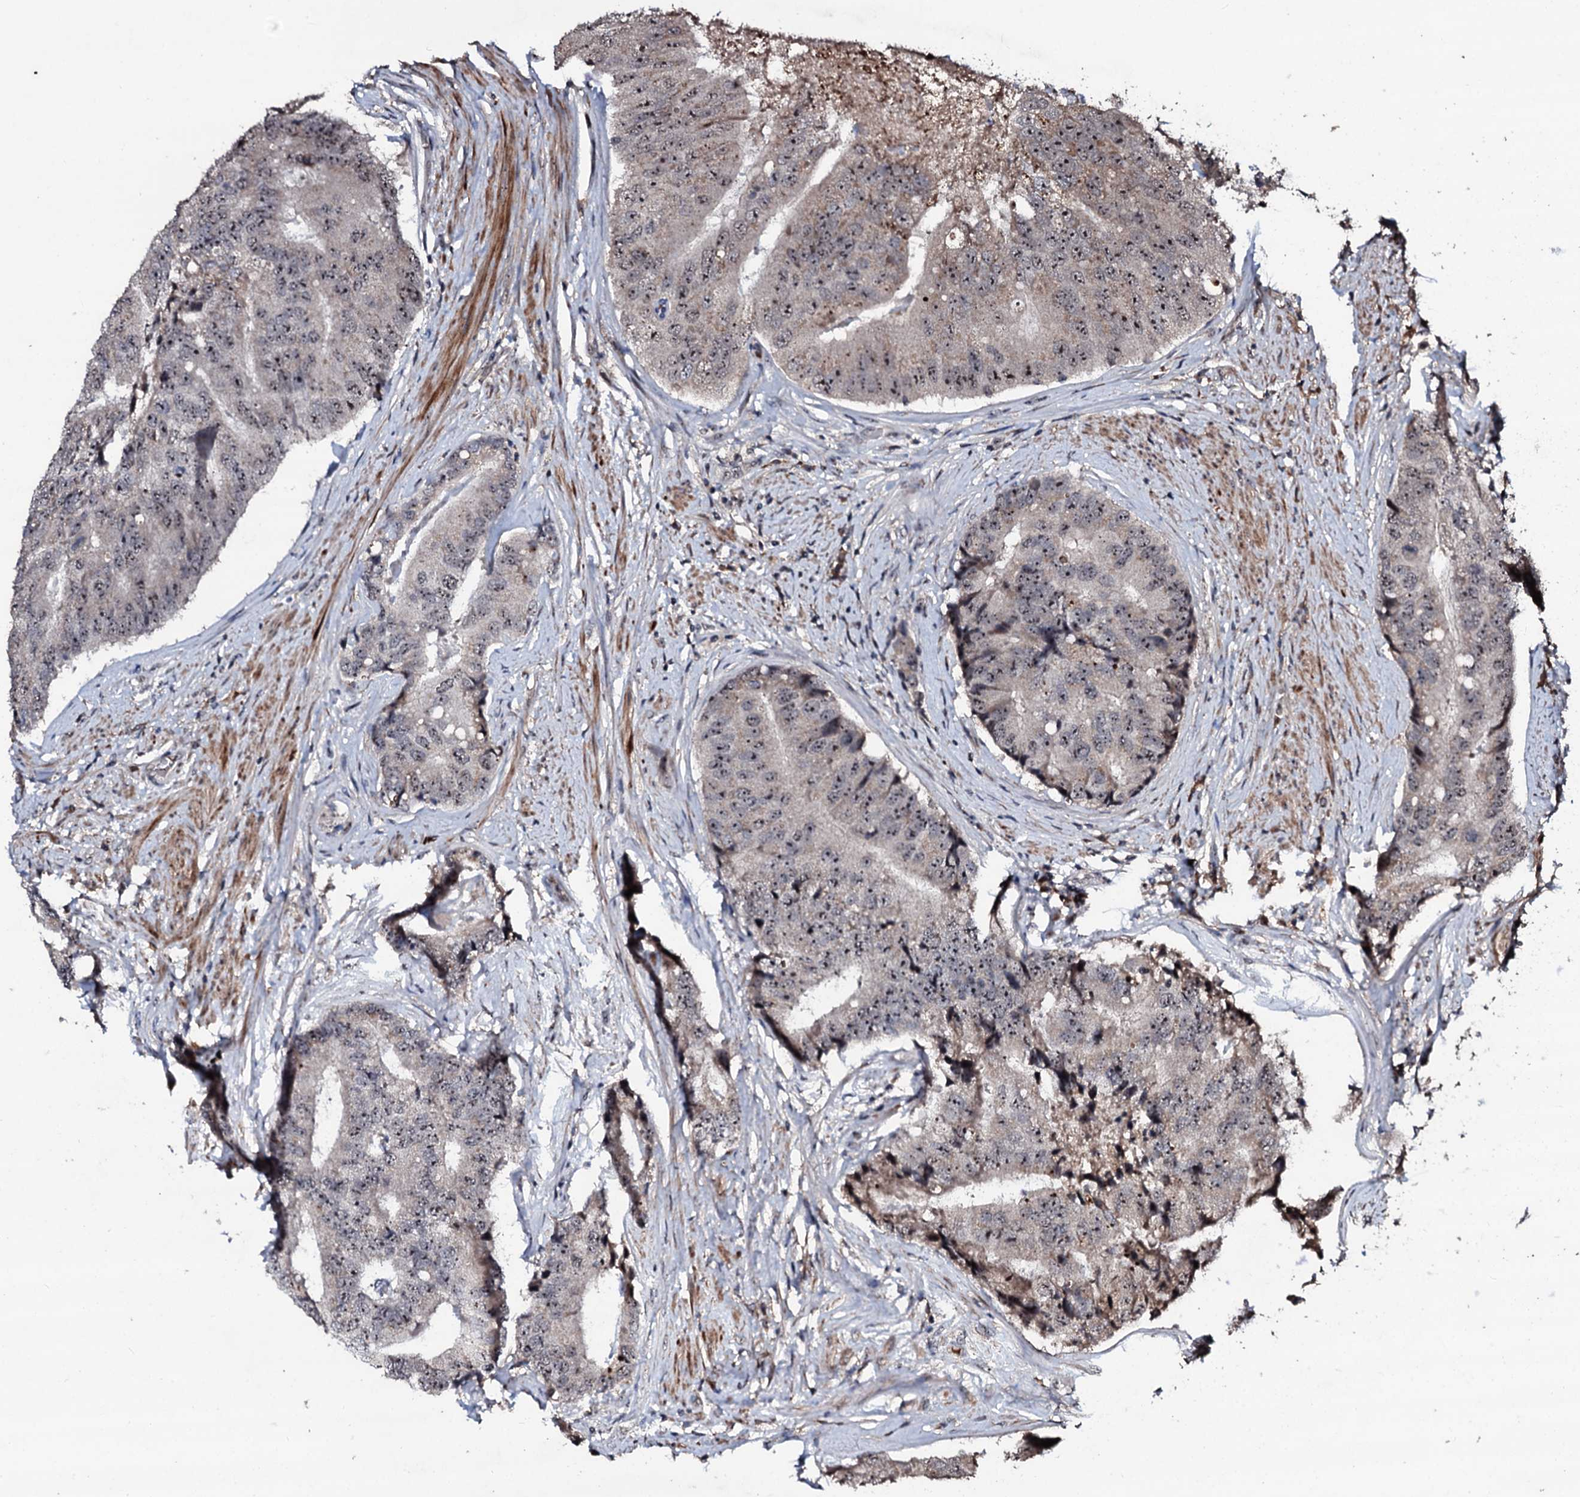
{"staining": {"intensity": "weak", "quantity": ">75%", "location": "nuclear"}, "tissue": "prostate cancer", "cell_type": "Tumor cells", "image_type": "cancer", "snomed": [{"axis": "morphology", "description": "Adenocarcinoma, High grade"}, {"axis": "topography", "description": "Prostate"}], "caption": "A high-resolution micrograph shows immunohistochemistry staining of adenocarcinoma (high-grade) (prostate), which exhibits weak nuclear positivity in approximately >75% of tumor cells.", "gene": "SUPT7L", "patient": {"sex": "male", "age": 70}}